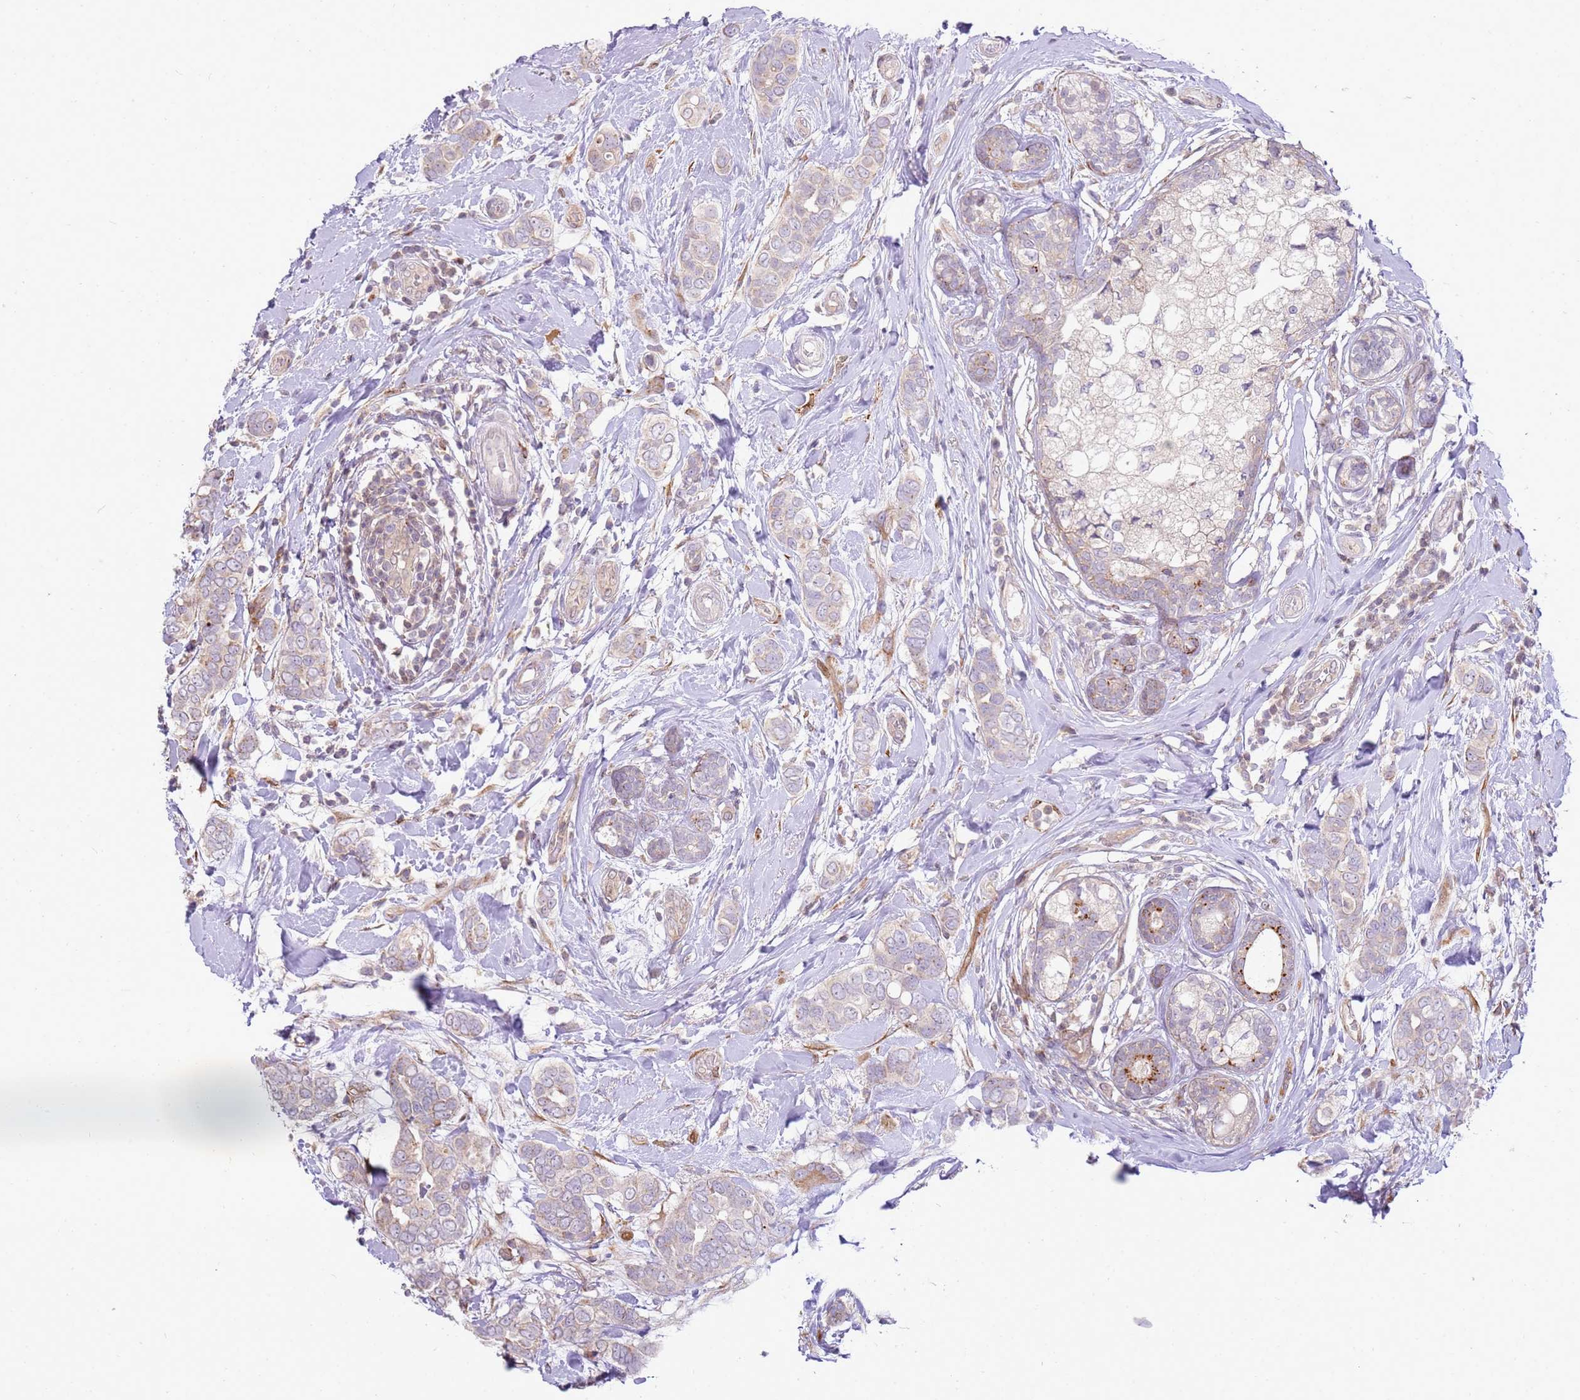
{"staining": {"intensity": "weak", "quantity": "<25%", "location": "cytoplasmic/membranous"}, "tissue": "breast cancer", "cell_type": "Tumor cells", "image_type": "cancer", "snomed": [{"axis": "morphology", "description": "Lobular carcinoma"}, {"axis": "topography", "description": "Breast"}], "caption": "Tumor cells show no significant staining in breast cancer.", "gene": "GRAP", "patient": {"sex": "female", "age": 51}}